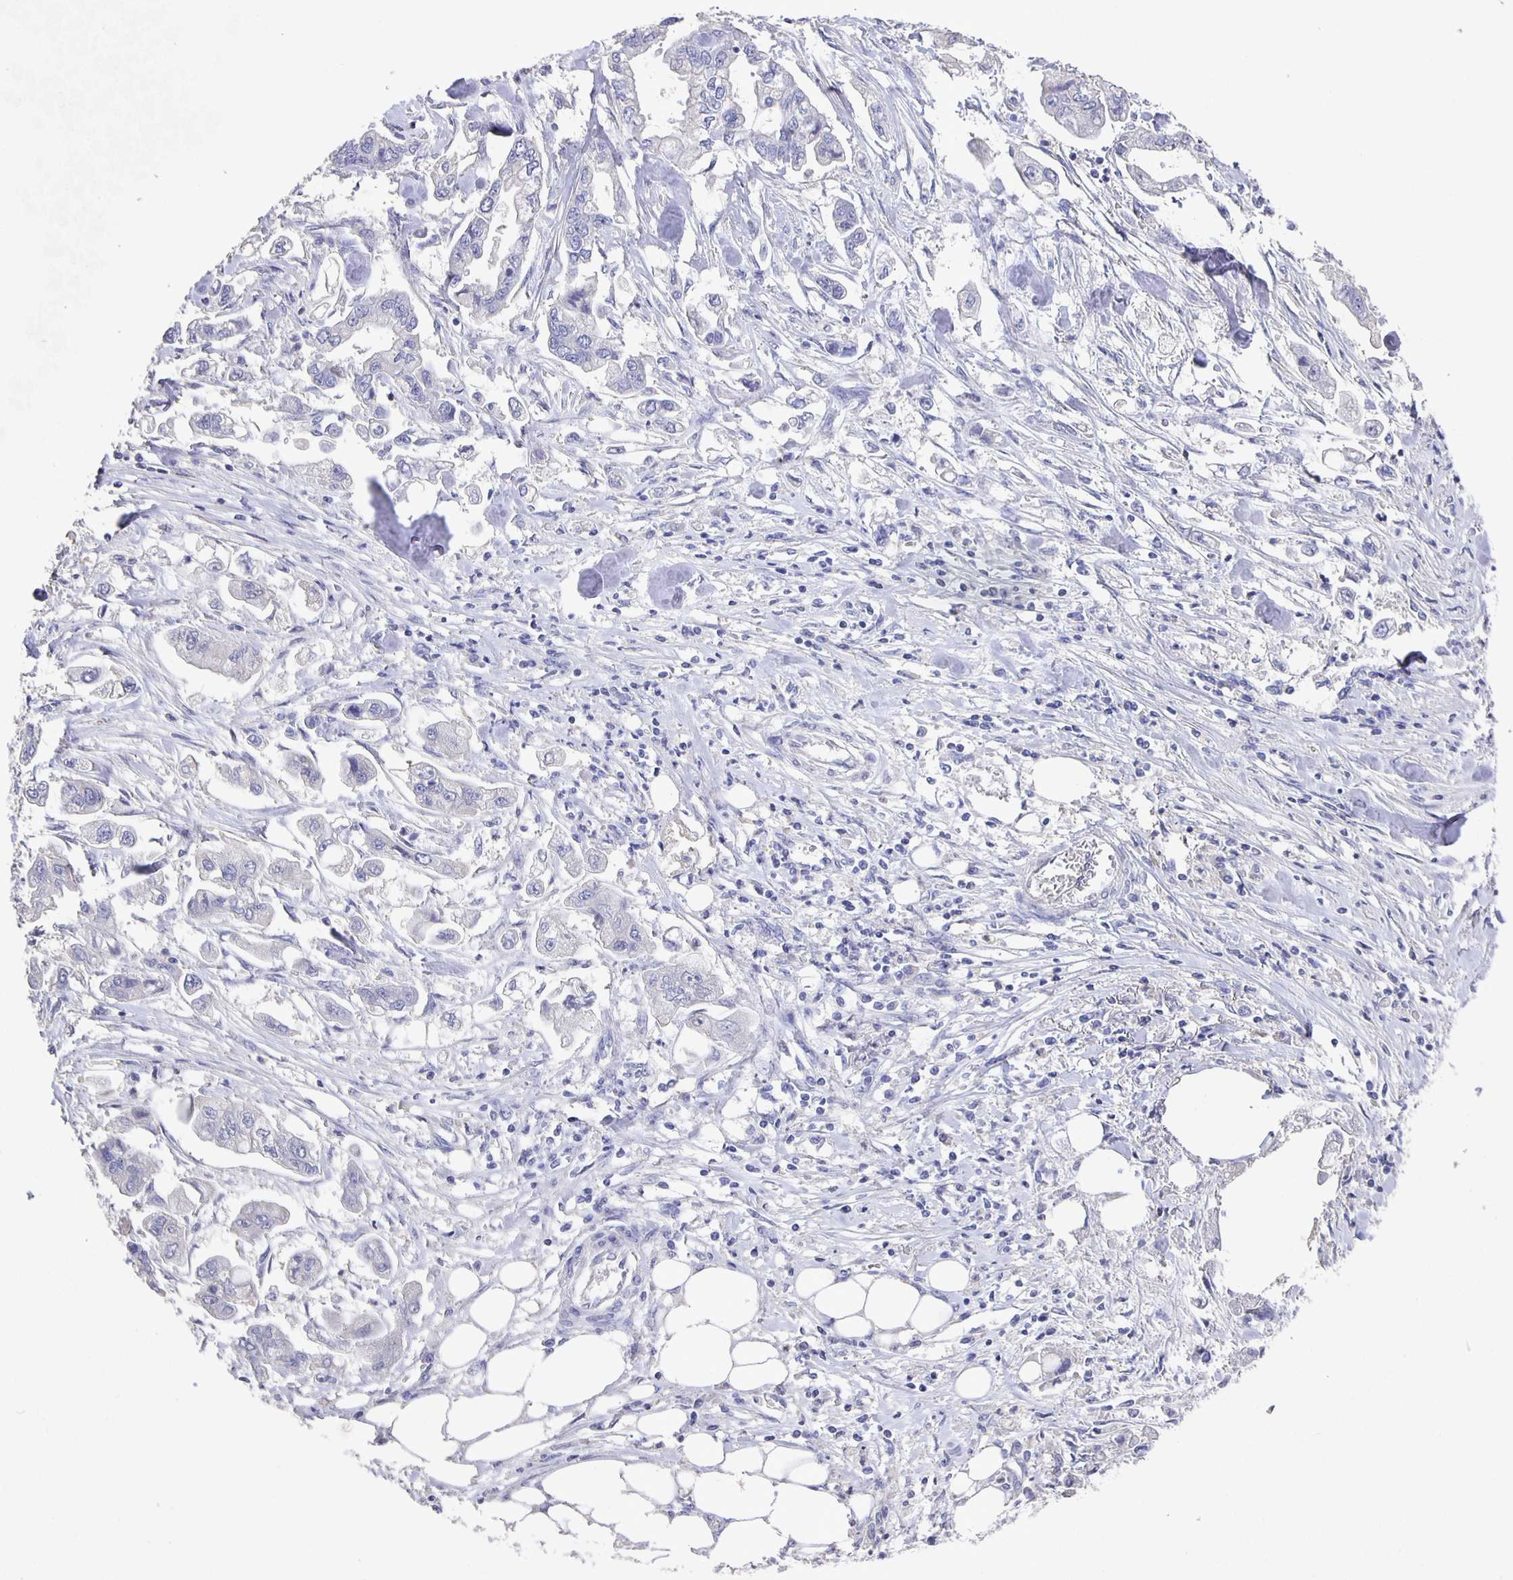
{"staining": {"intensity": "negative", "quantity": "none", "location": "none"}, "tissue": "stomach cancer", "cell_type": "Tumor cells", "image_type": "cancer", "snomed": [{"axis": "morphology", "description": "Adenocarcinoma, NOS"}, {"axis": "topography", "description": "Stomach"}], "caption": "Histopathology image shows no protein expression in tumor cells of stomach cancer (adenocarcinoma) tissue.", "gene": "CFAP74", "patient": {"sex": "male", "age": 62}}